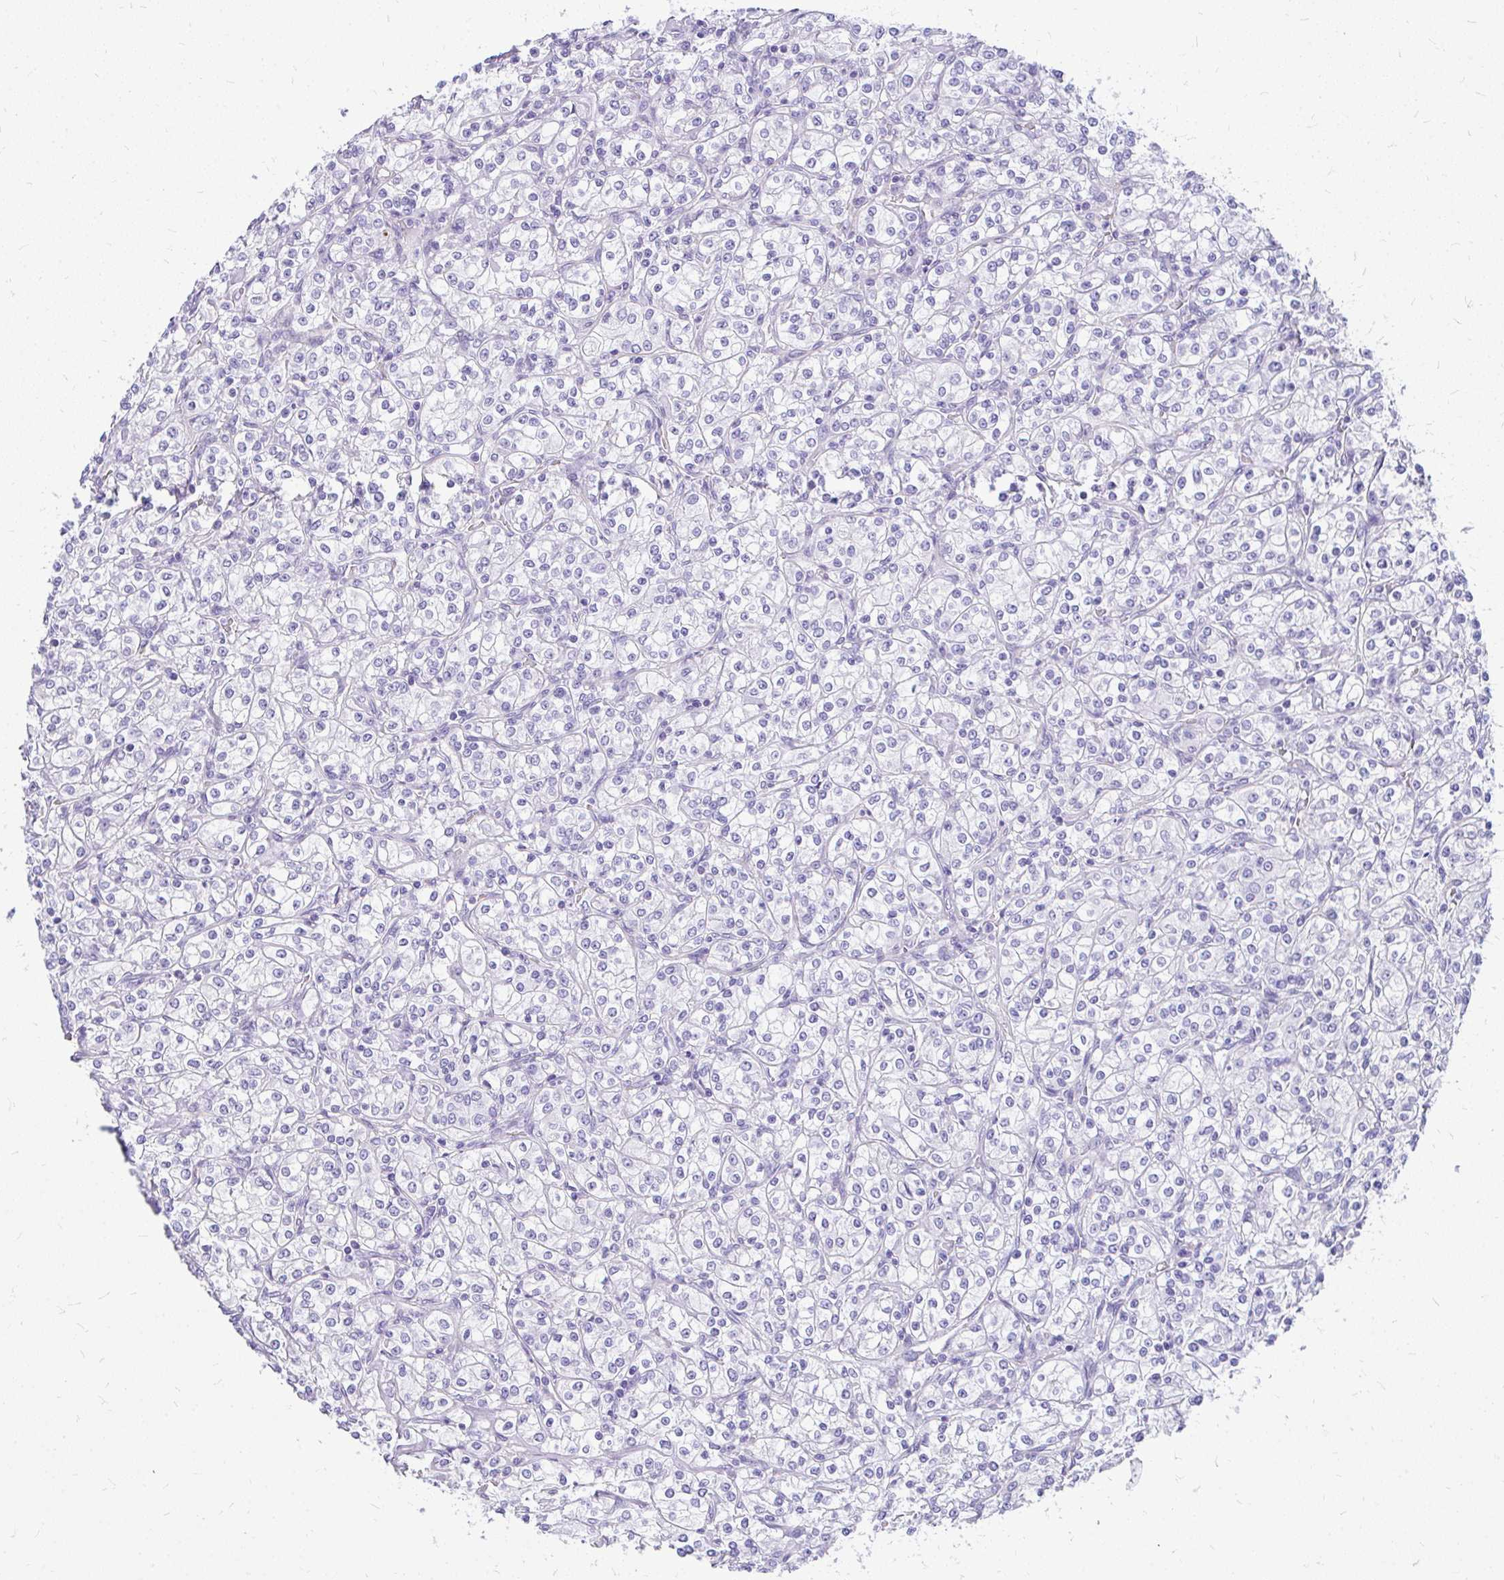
{"staining": {"intensity": "negative", "quantity": "none", "location": "none"}, "tissue": "renal cancer", "cell_type": "Tumor cells", "image_type": "cancer", "snomed": [{"axis": "morphology", "description": "Adenocarcinoma, NOS"}, {"axis": "topography", "description": "Kidney"}], "caption": "IHC photomicrograph of neoplastic tissue: renal cancer (adenocarcinoma) stained with DAB displays no significant protein expression in tumor cells.", "gene": "FAM83C", "patient": {"sex": "male", "age": 77}}